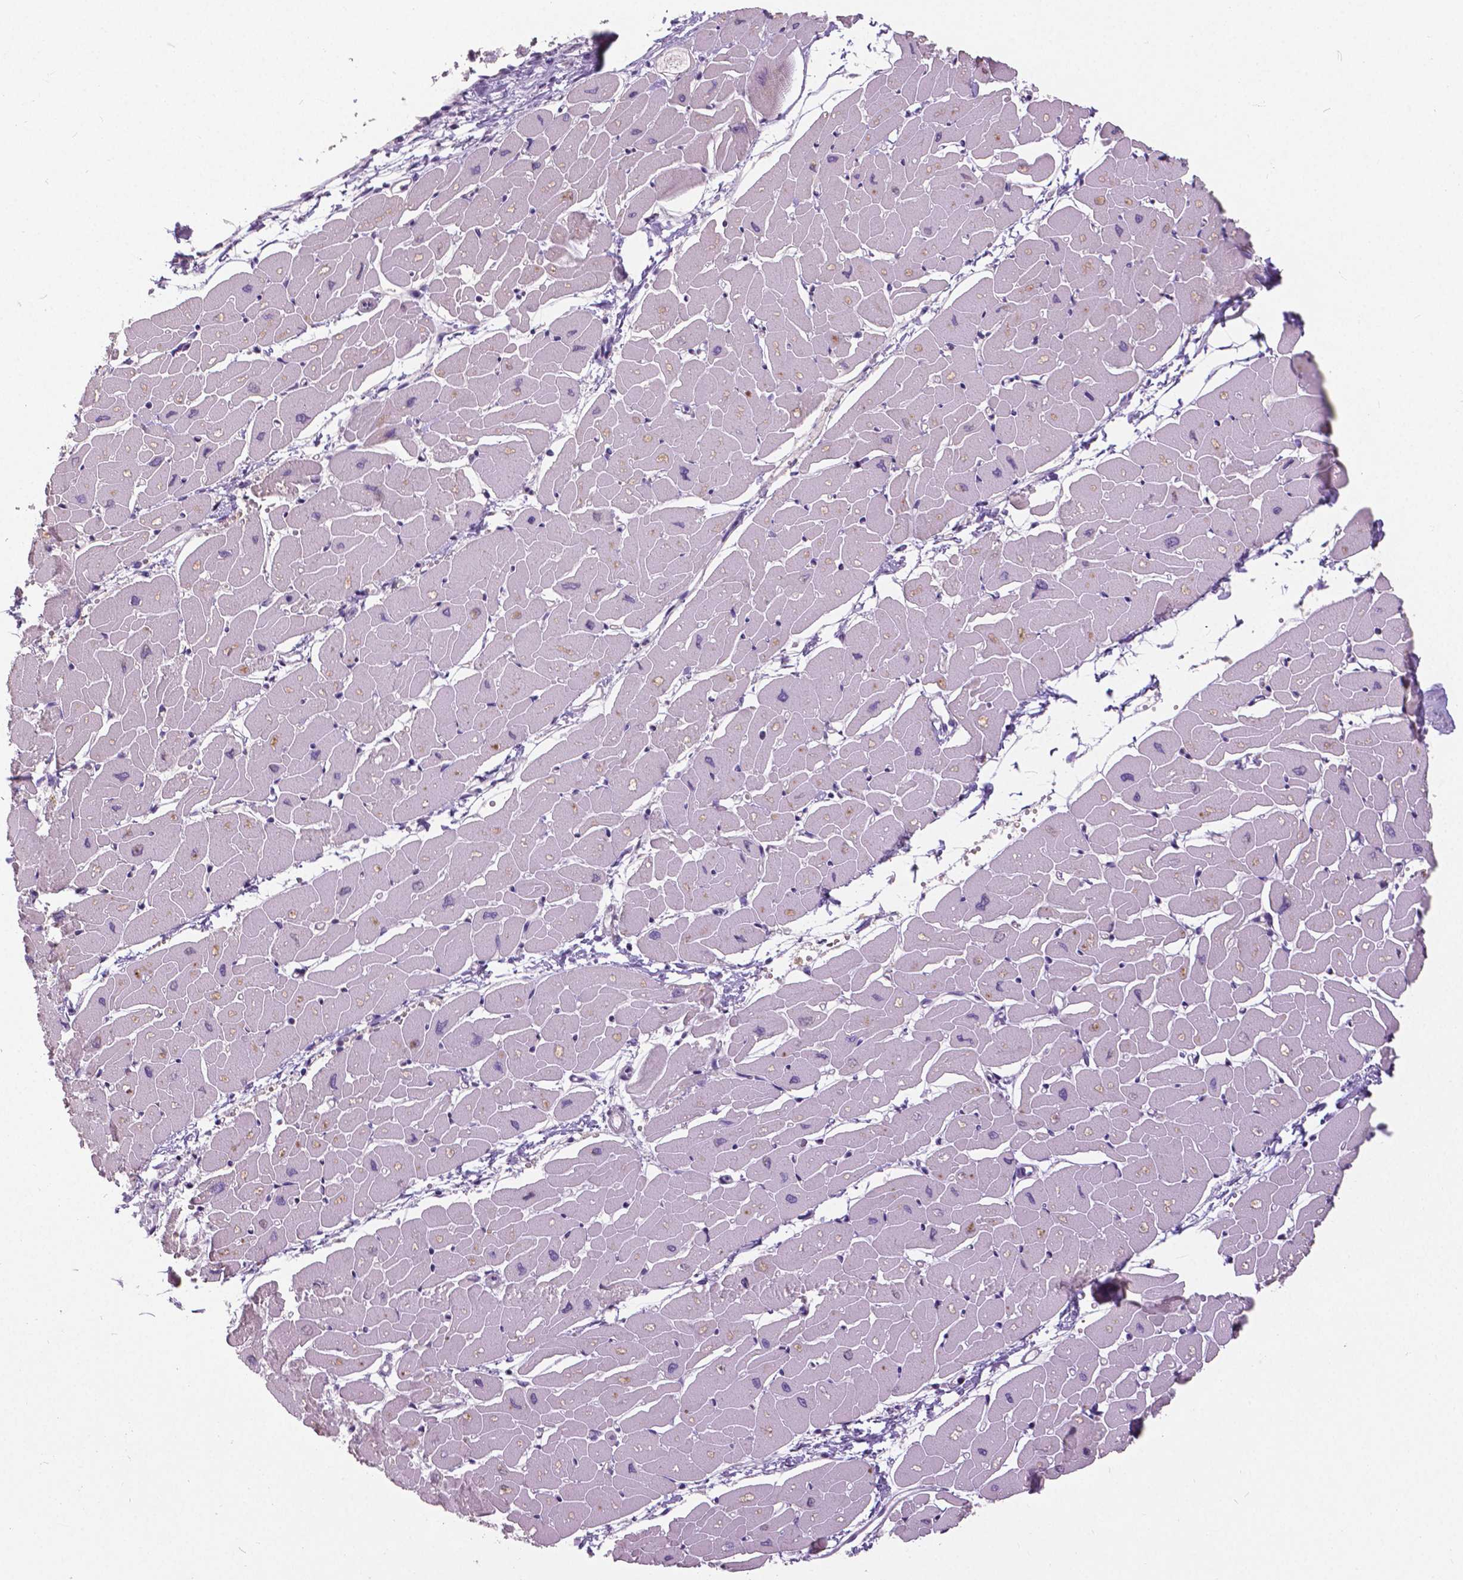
{"staining": {"intensity": "negative", "quantity": "none", "location": "none"}, "tissue": "heart muscle", "cell_type": "Cardiomyocytes", "image_type": "normal", "snomed": [{"axis": "morphology", "description": "Normal tissue, NOS"}, {"axis": "topography", "description": "Heart"}], "caption": "An image of heart muscle stained for a protein exhibits no brown staining in cardiomyocytes. (Brightfield microscopy of DAB immunohistochemistry (IHC) at high magnification).", "gene": "FOXA1", "patient": {"sex": "male", "age": 57}}